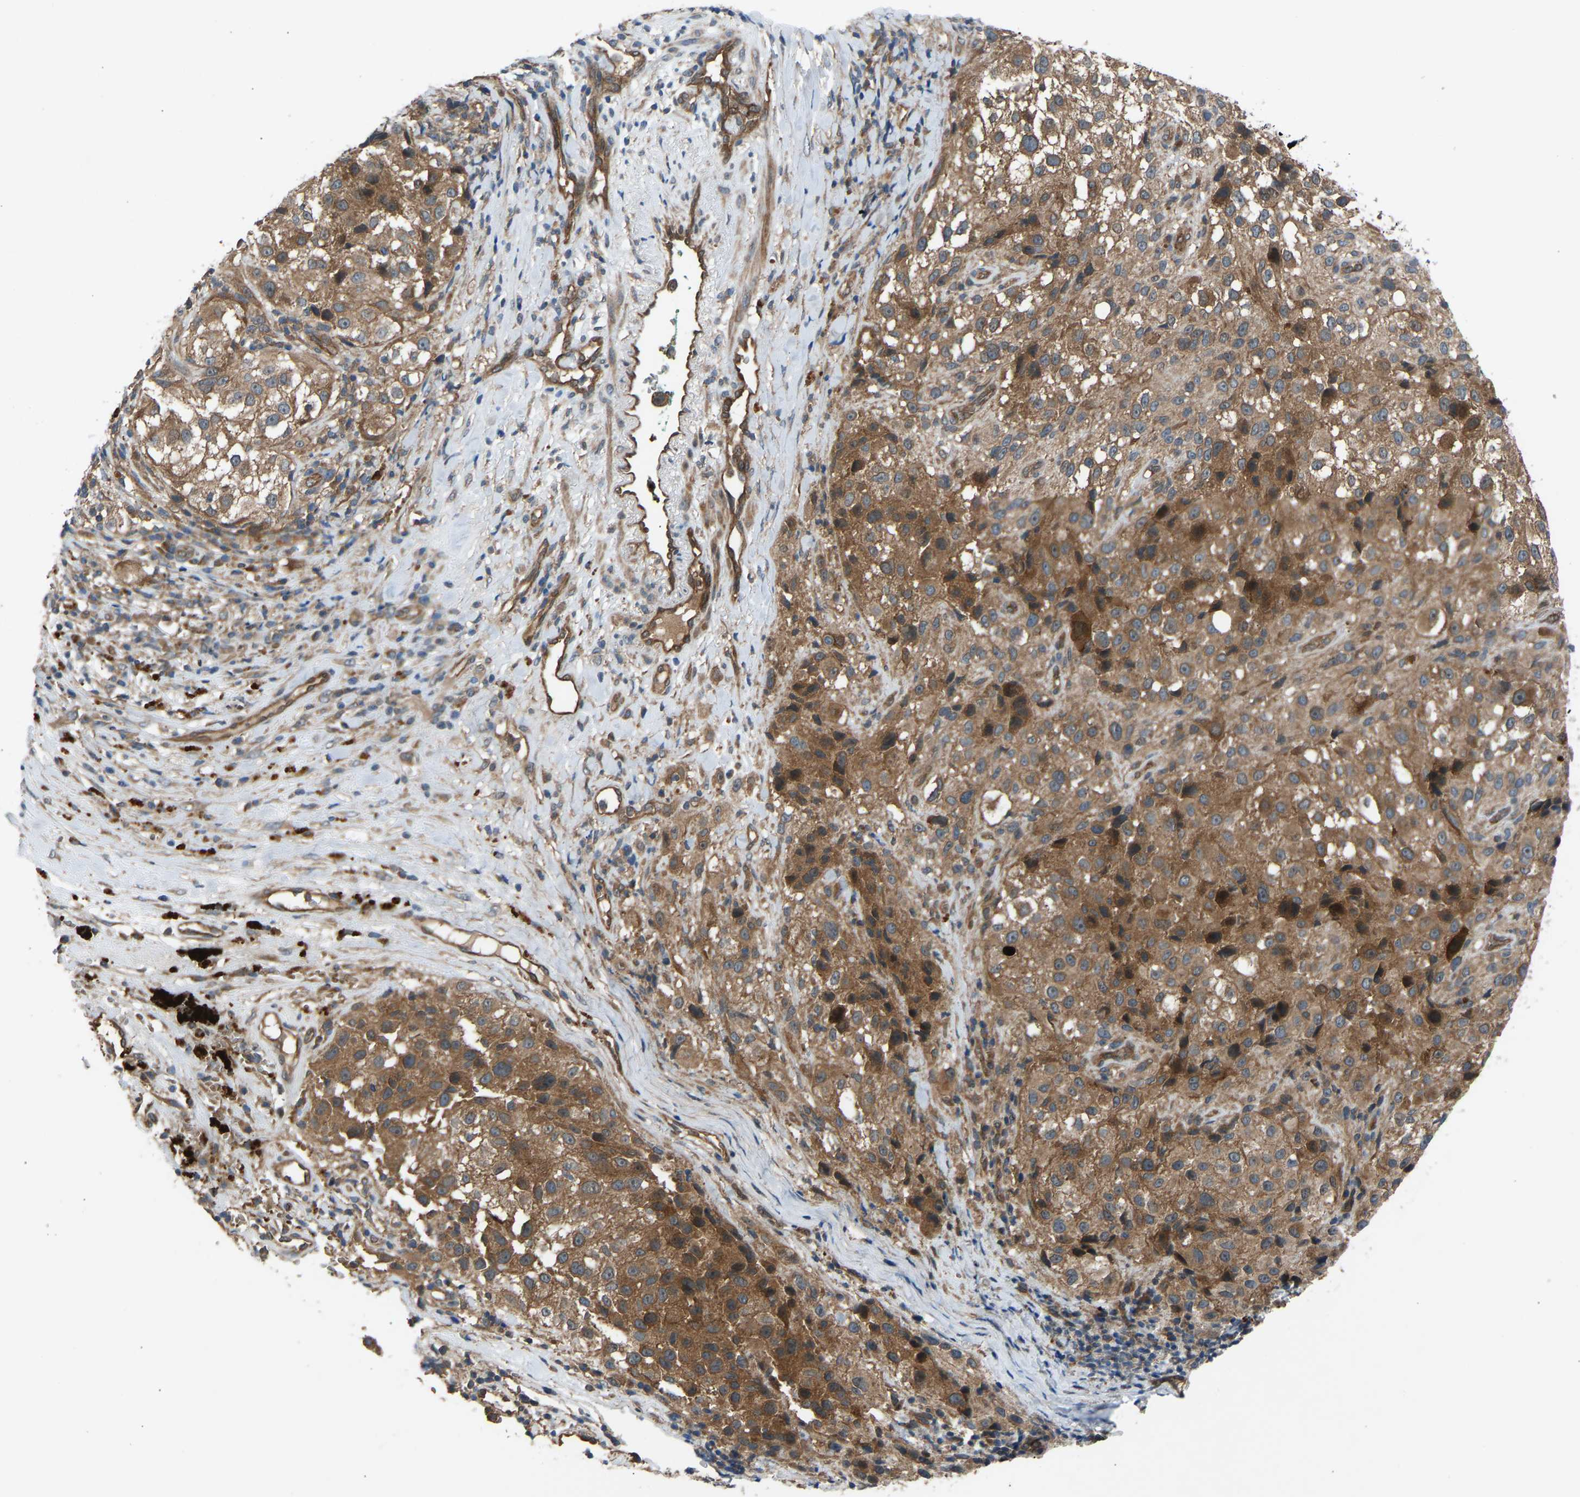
{"staining": {"intensity": "moderate", "quantity": ">75%", "location": "cytoplasmic/membranous"}, "tissue": "melanoma", "cell_type": "Tumor cells", "image_type": "cancer", "snomed": [{"axis": "morphology", "description": "Necrosis, NOS"}, {"axis": "morphology", "description": "Malignant melanoma, NOS"}, {"axis": "topography", "description": "Skin"}], "caption": "Melanoma was stained to show a protein in brown. There is medium levels of moderate cytoplasmic/membranous expression in approximately >75% of tumor cells. (Brightfield microscopy of DAB IHC at high magnification).", "gene": "GAS2L1", "patient": {"sex": "female", "age": 87}}